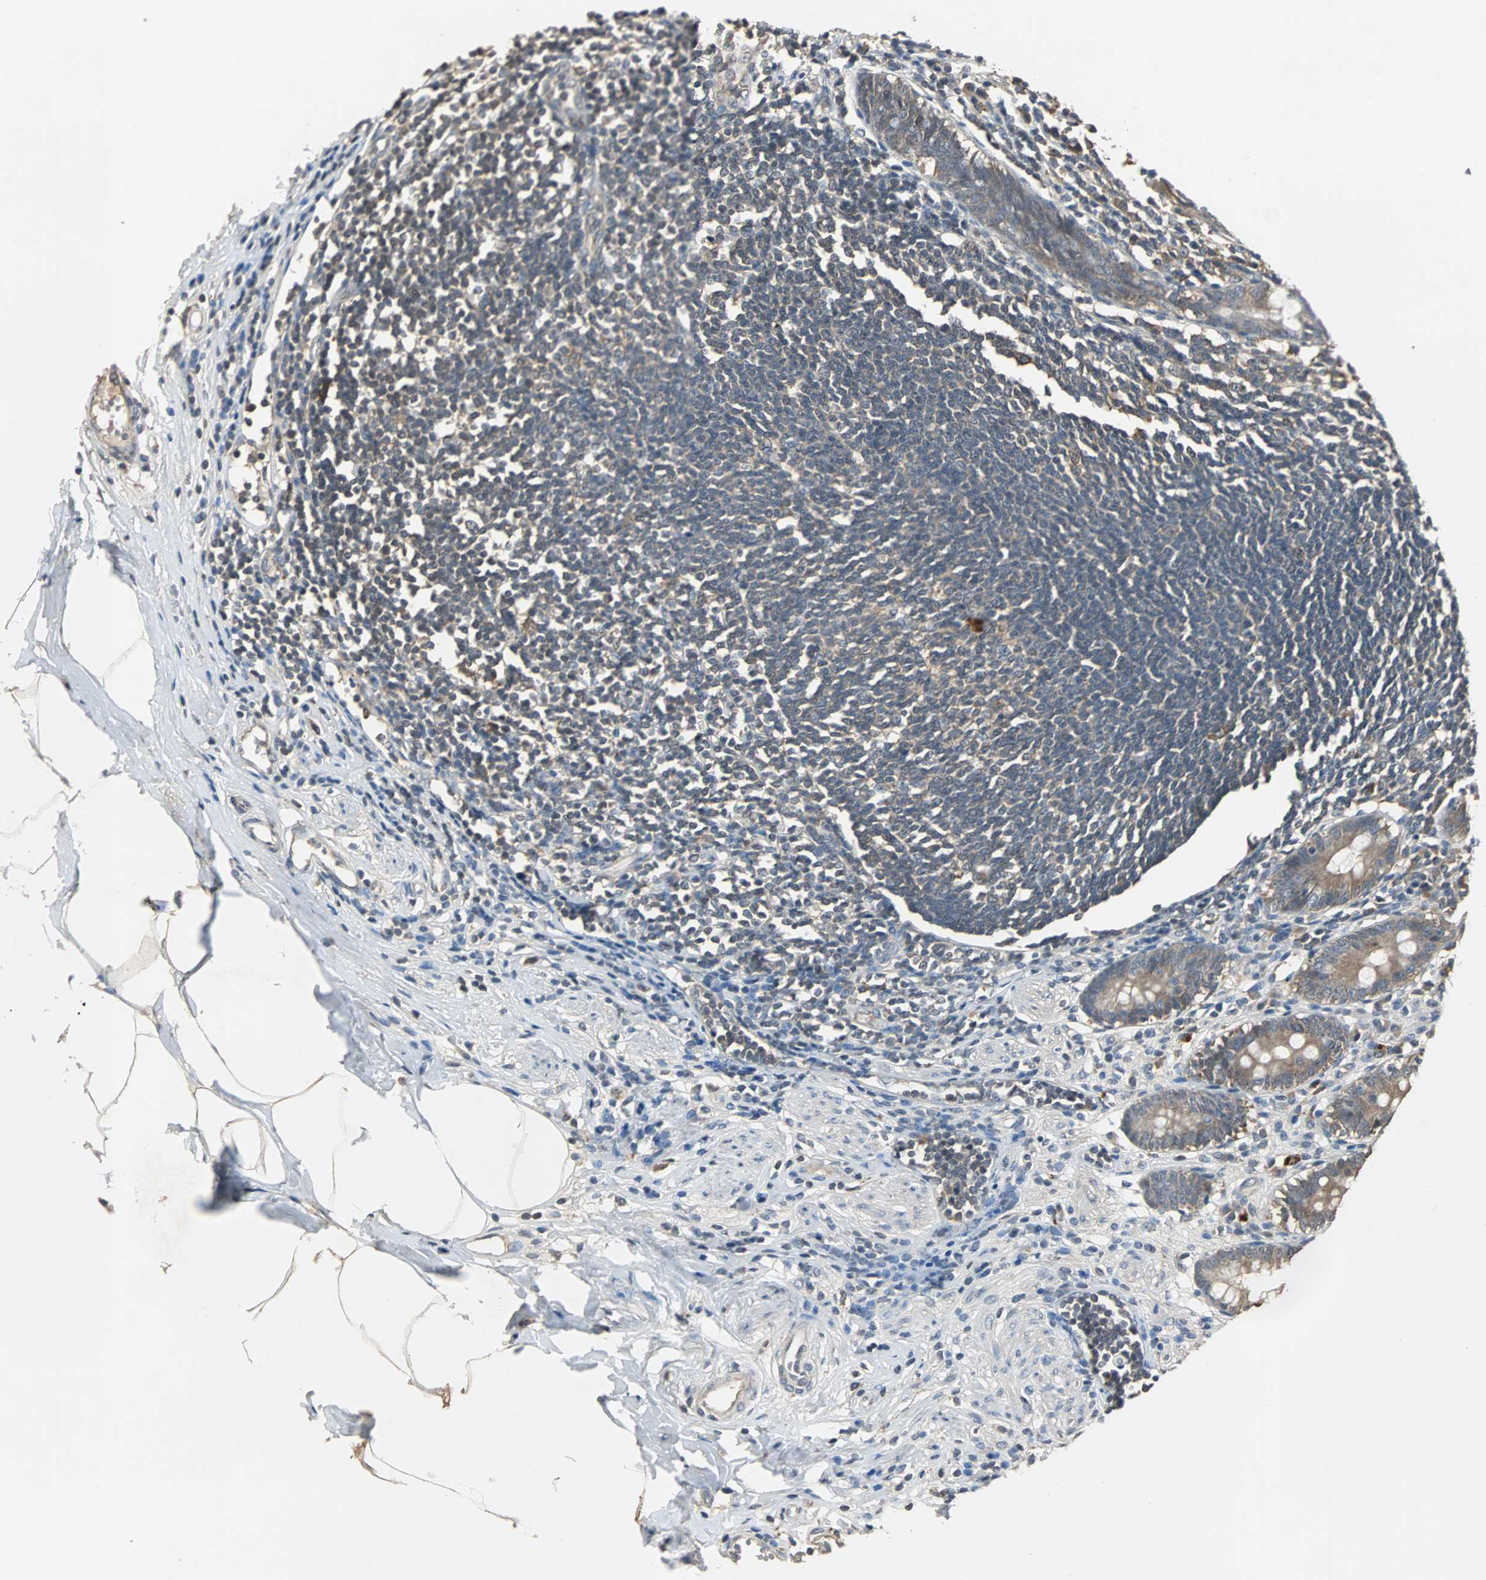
{"staining": {"intensity": "moderate", "quantity": ">75%", "location": "cytoplasmic/membranous"}, "tissue": "appendix", "cell_type": "Glandular cells", "image_type": "normal", "snomed": [{"axis": "morphology", "description": "Normal tissue, NOS"}, {"axis": "topography", "description": "Appendix"}], "caption": "A micrograph of human appendix stained for a protein displays moderate cytoplasmic/membranous brown staining in glandular cells. The protein is shown in brown color, while the nuclei are stained blue.", "gene": "ABHD2", "patient": {"sex": "female", "age": 50}}